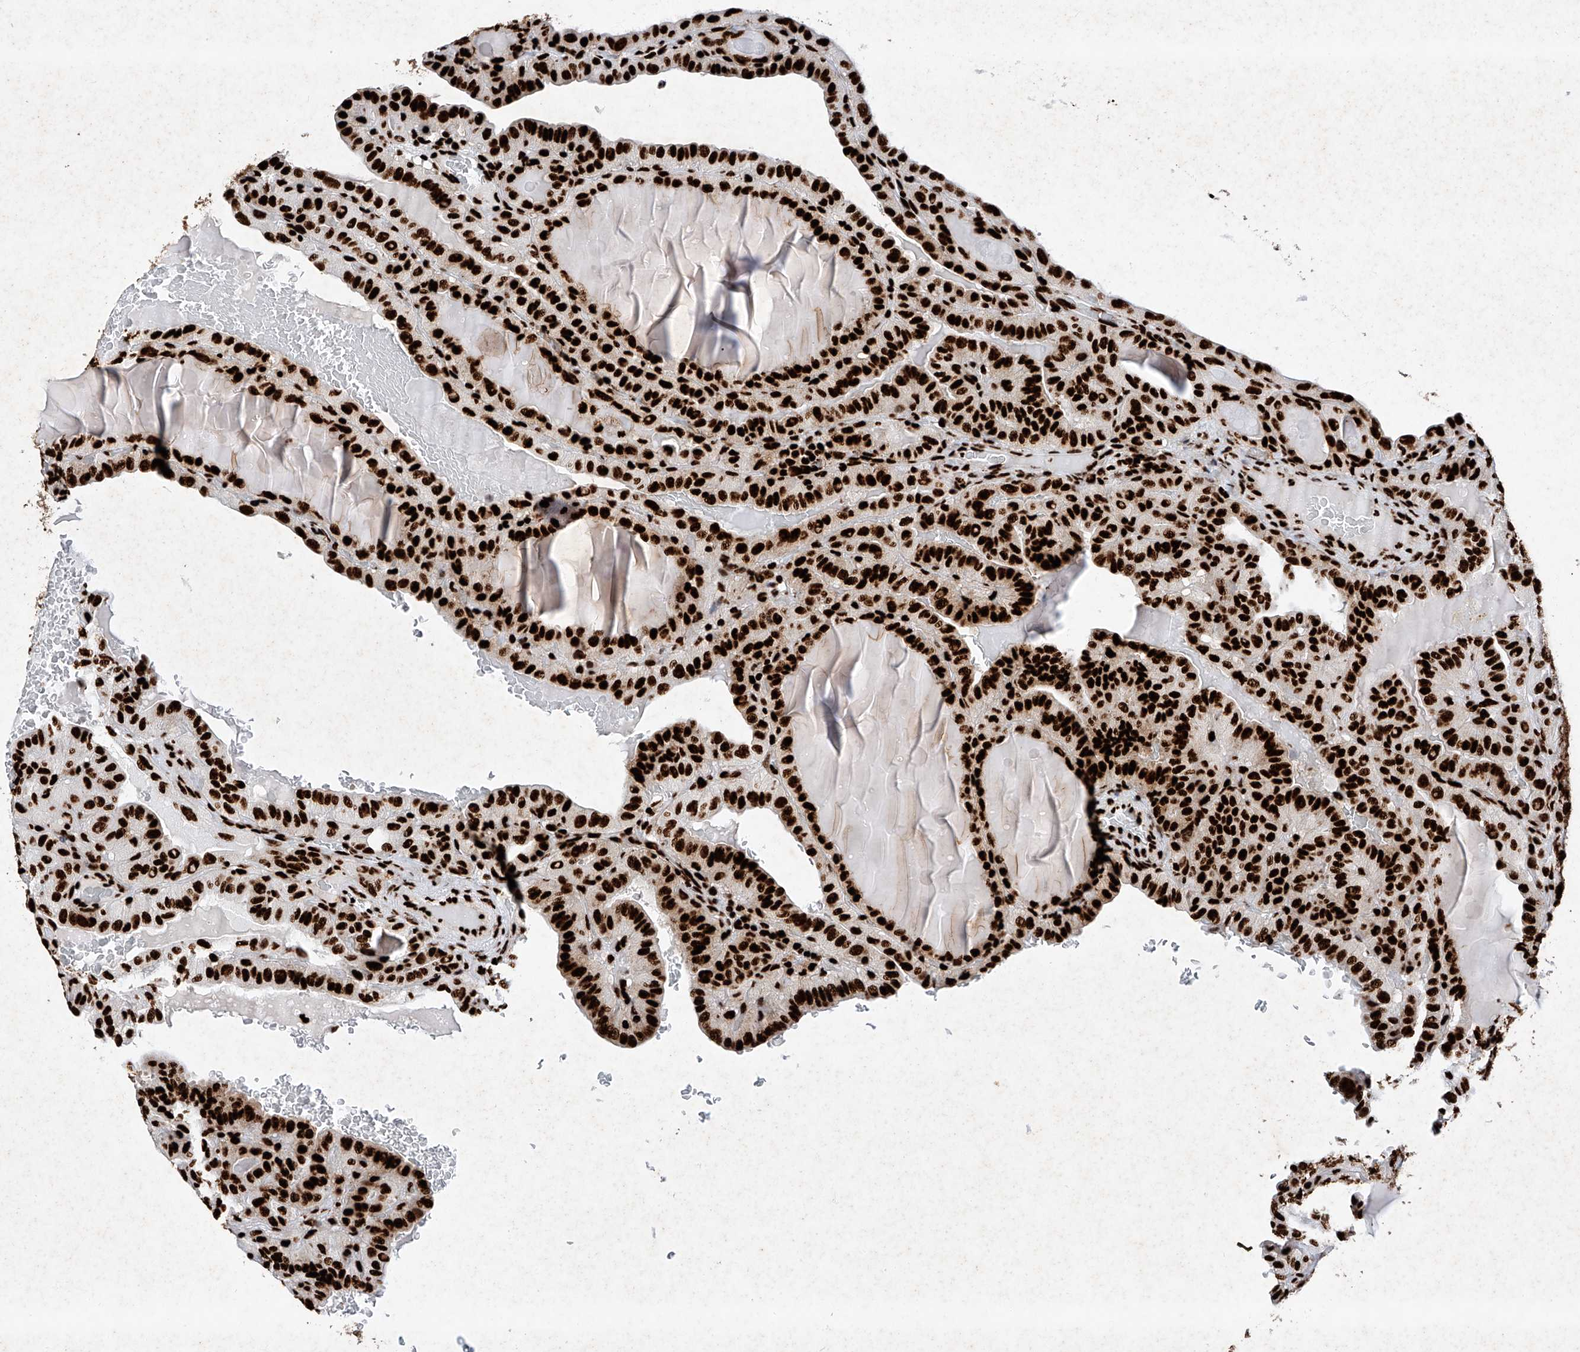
{"staining": {"intensity": "strong", "quantity": ">75%", "location": "nuclear"}, "tissue": "thyroid cancer", "cell_type": "Tumor cells", "image_type": "cancer", "snomed": [{"axis": "morphology", "description": "Papillary adenocarcinoma, NOS"}, {"axis": "topography", "description": "Thyroid gland"}], "caption": "Thyroid cancer stained with DAB (3,3'-diaminobenzidine) immunohistochemistry displays high levels of strong nuclear staining in approximately >75% of tumor cells.", "gene": "SRSF6", "patient": {"sex": "male", "age": 77}}